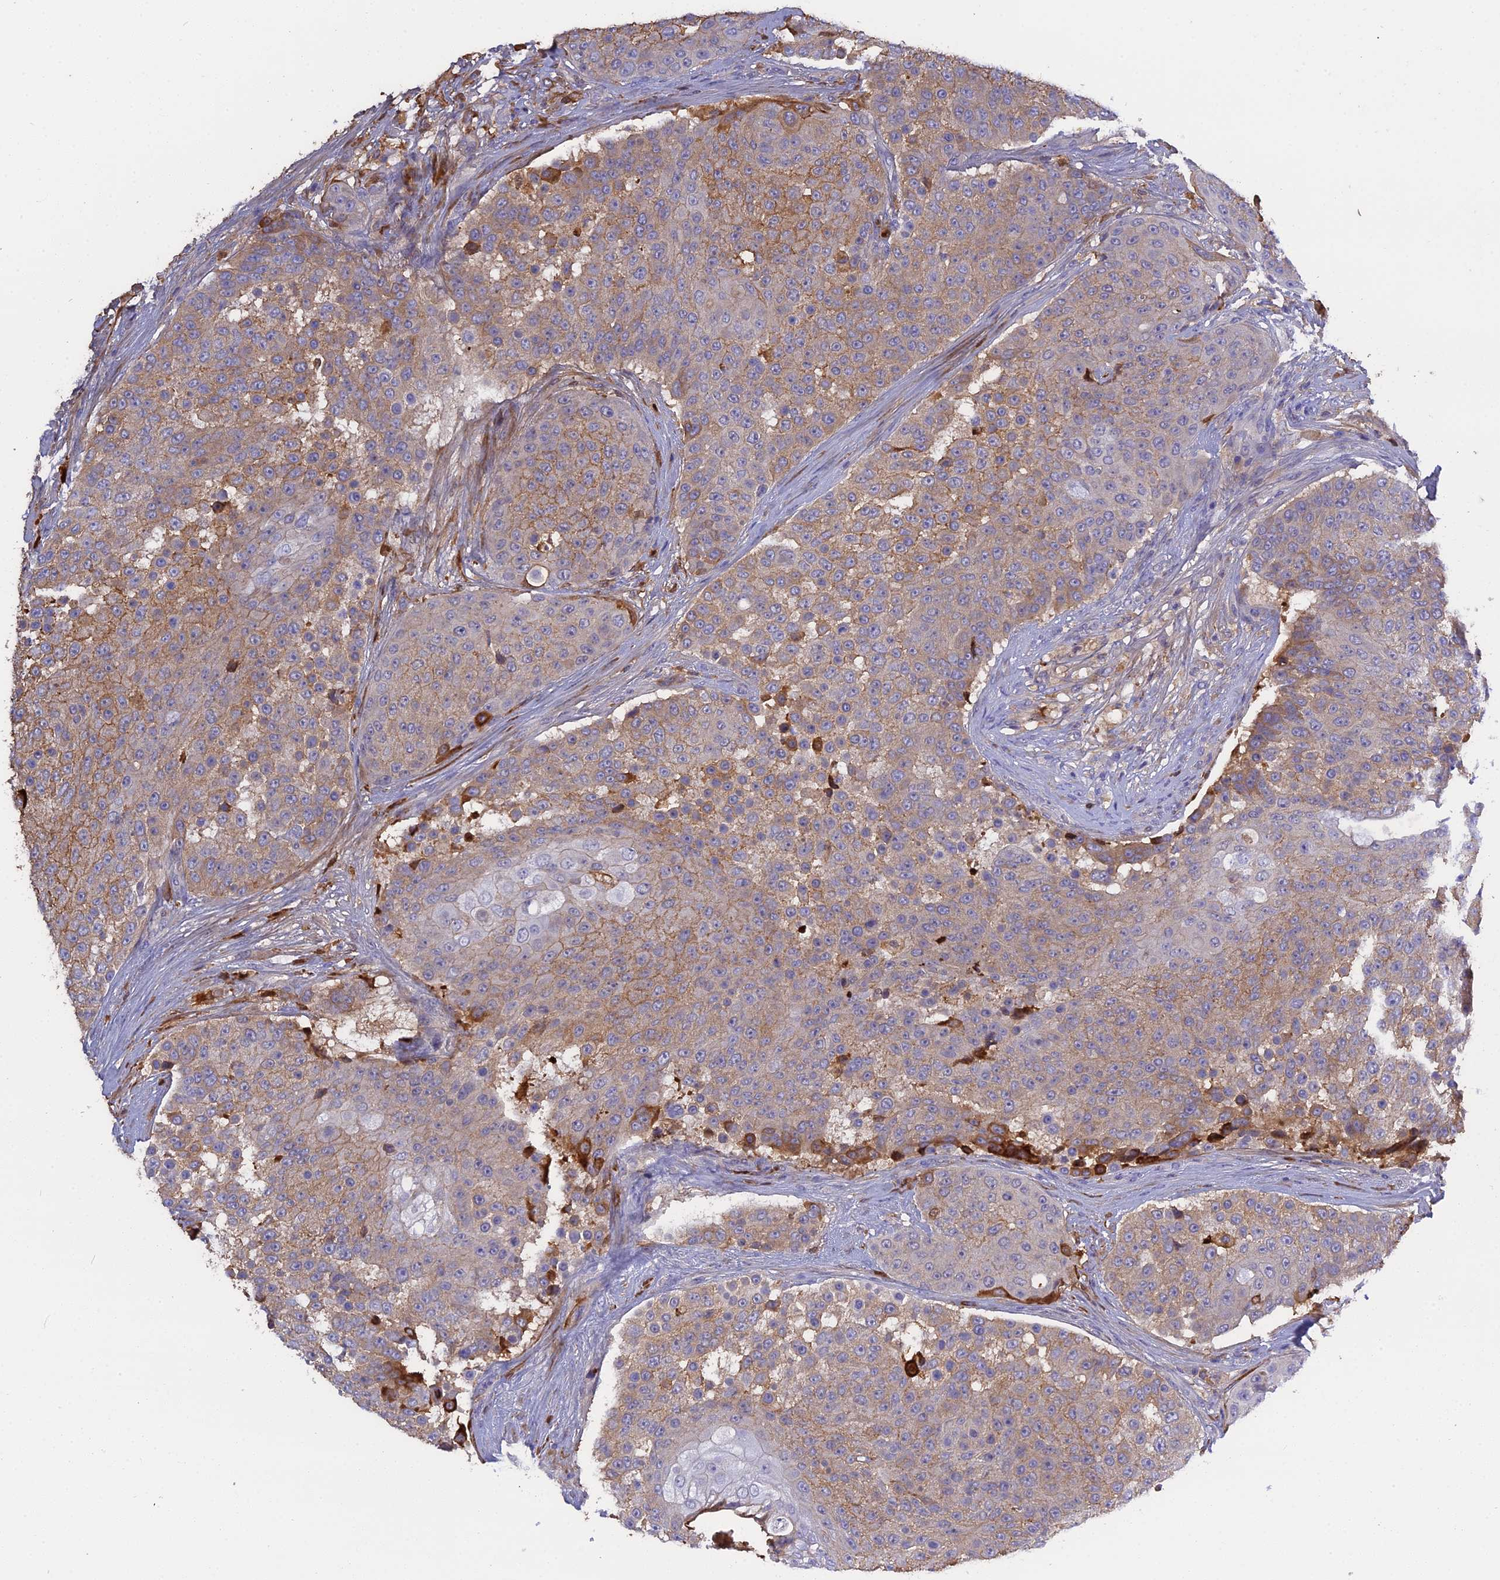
{"staining": {"intensity": "moderate", "quantity": ">75%", "location": "cytoplasmic/membranous"}, "tissue": "urothelial cancer", "cell_type": "Tumor cells", "image_type": "cancer", "snomed": [{"axis": "morphology", "description": "Urothelial carcinoma, High grade"}, {"axis": "topography", "description": "Urinary bladder"}], "caption": "Protein positivity by immunohistochemistry shows moderate cytoplasmic/membranous positivity in about >75% of tumor cells in urothelial cancer.", "gene": "PZP", "patient": {"sex": "female", "age": 63}}